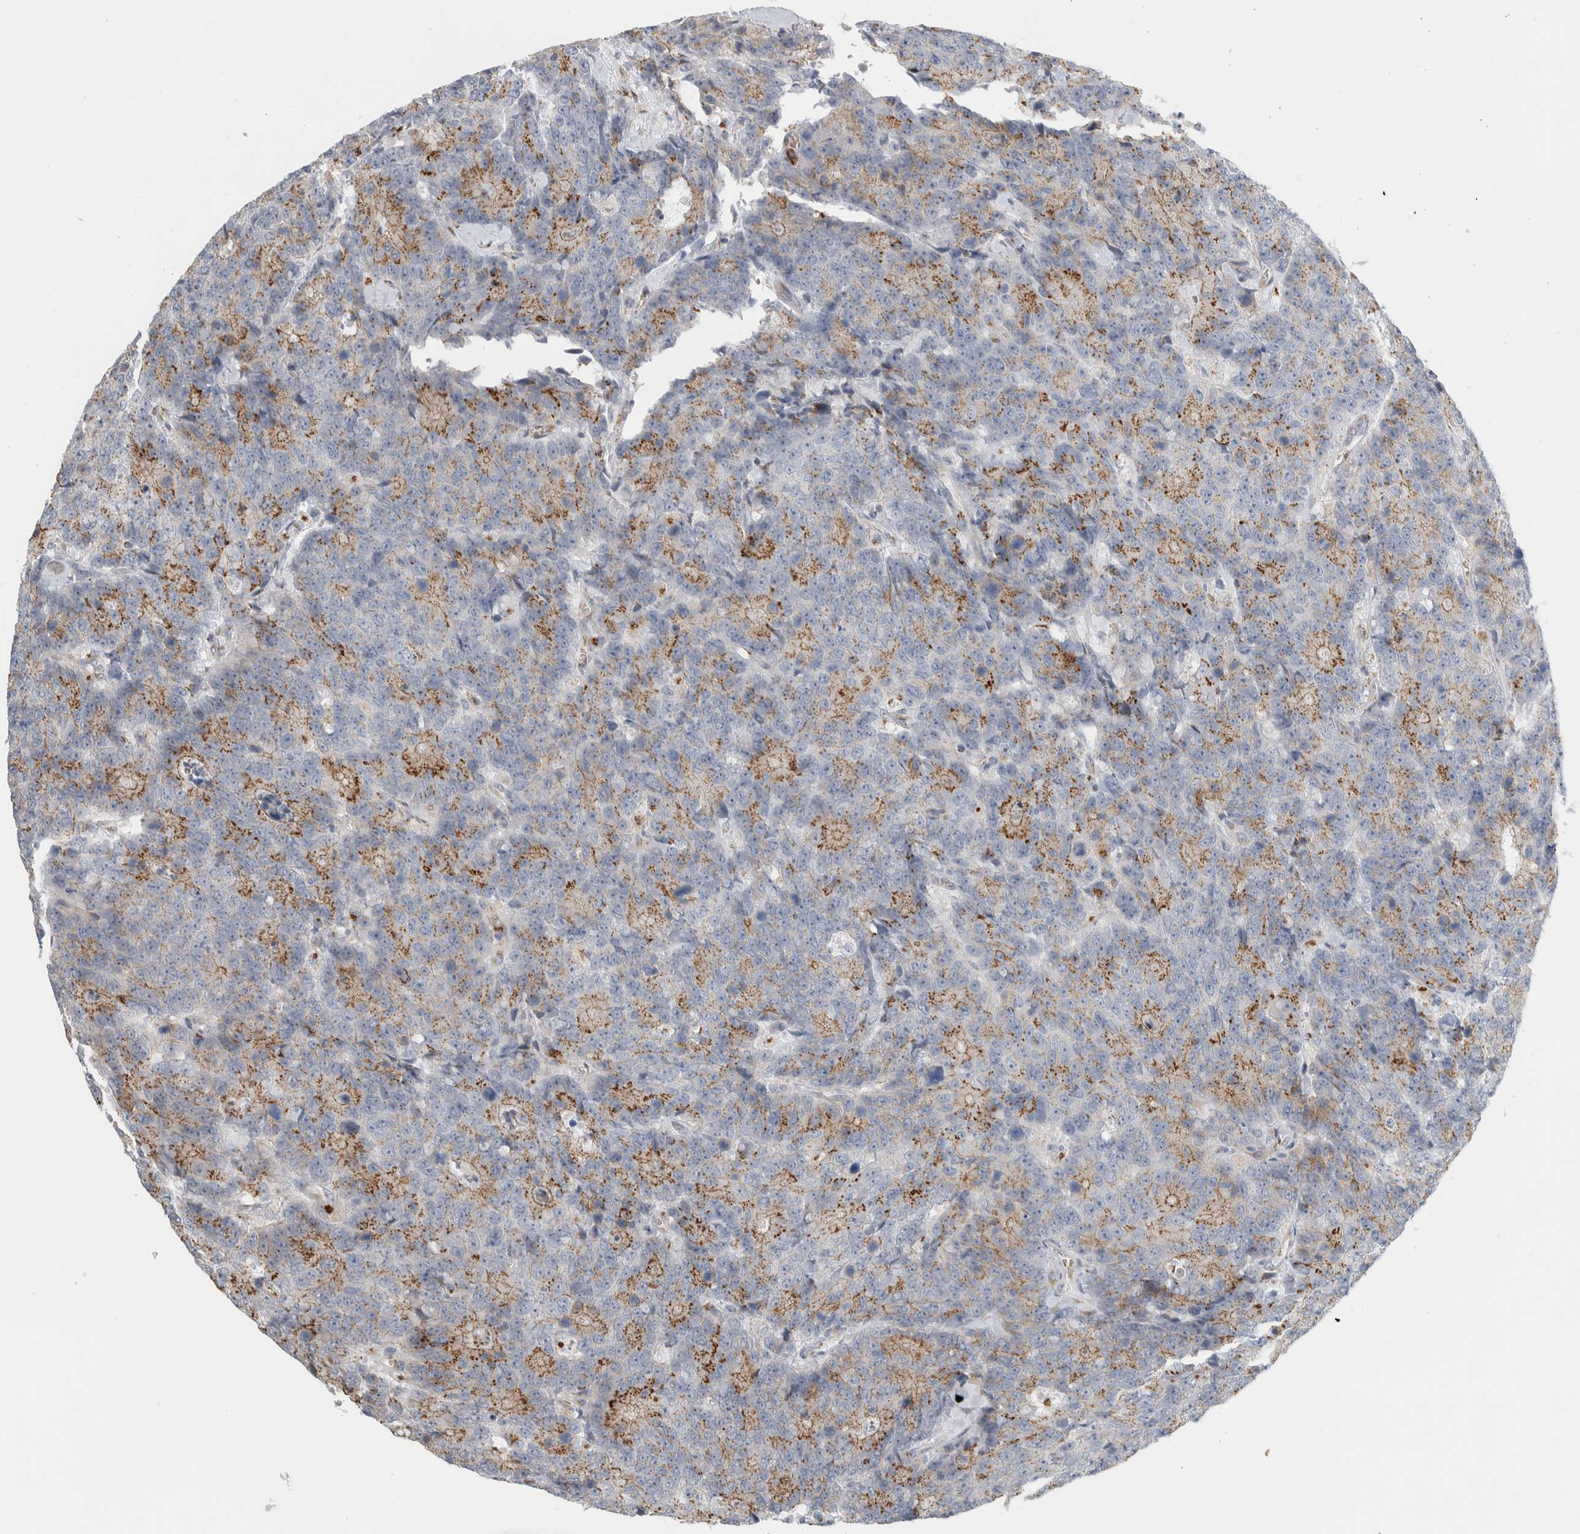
{"staining": {"intensity": "moderate", "quantity": "25%-75%", "location": "cytoplasmic/membranous"}, "tissue": "colorectal cancer", "cell_type": "Tumor cells", "image_type": "cancer", "snomed": [{"axis": "morphology", "description": "Adenocarcinoma, NOS"}, {"axis": "topography", "description": "Colon"}], "caption": "About 25%-75% of tumor cells in colorectal adenocarcinoma demonstrate moderate cytoplasmic/membranous protein positivity as visualized by brown immunohistochemical staining.", "gene": "SLC38A10", "patient": {"sex": "female", "age": 86}}